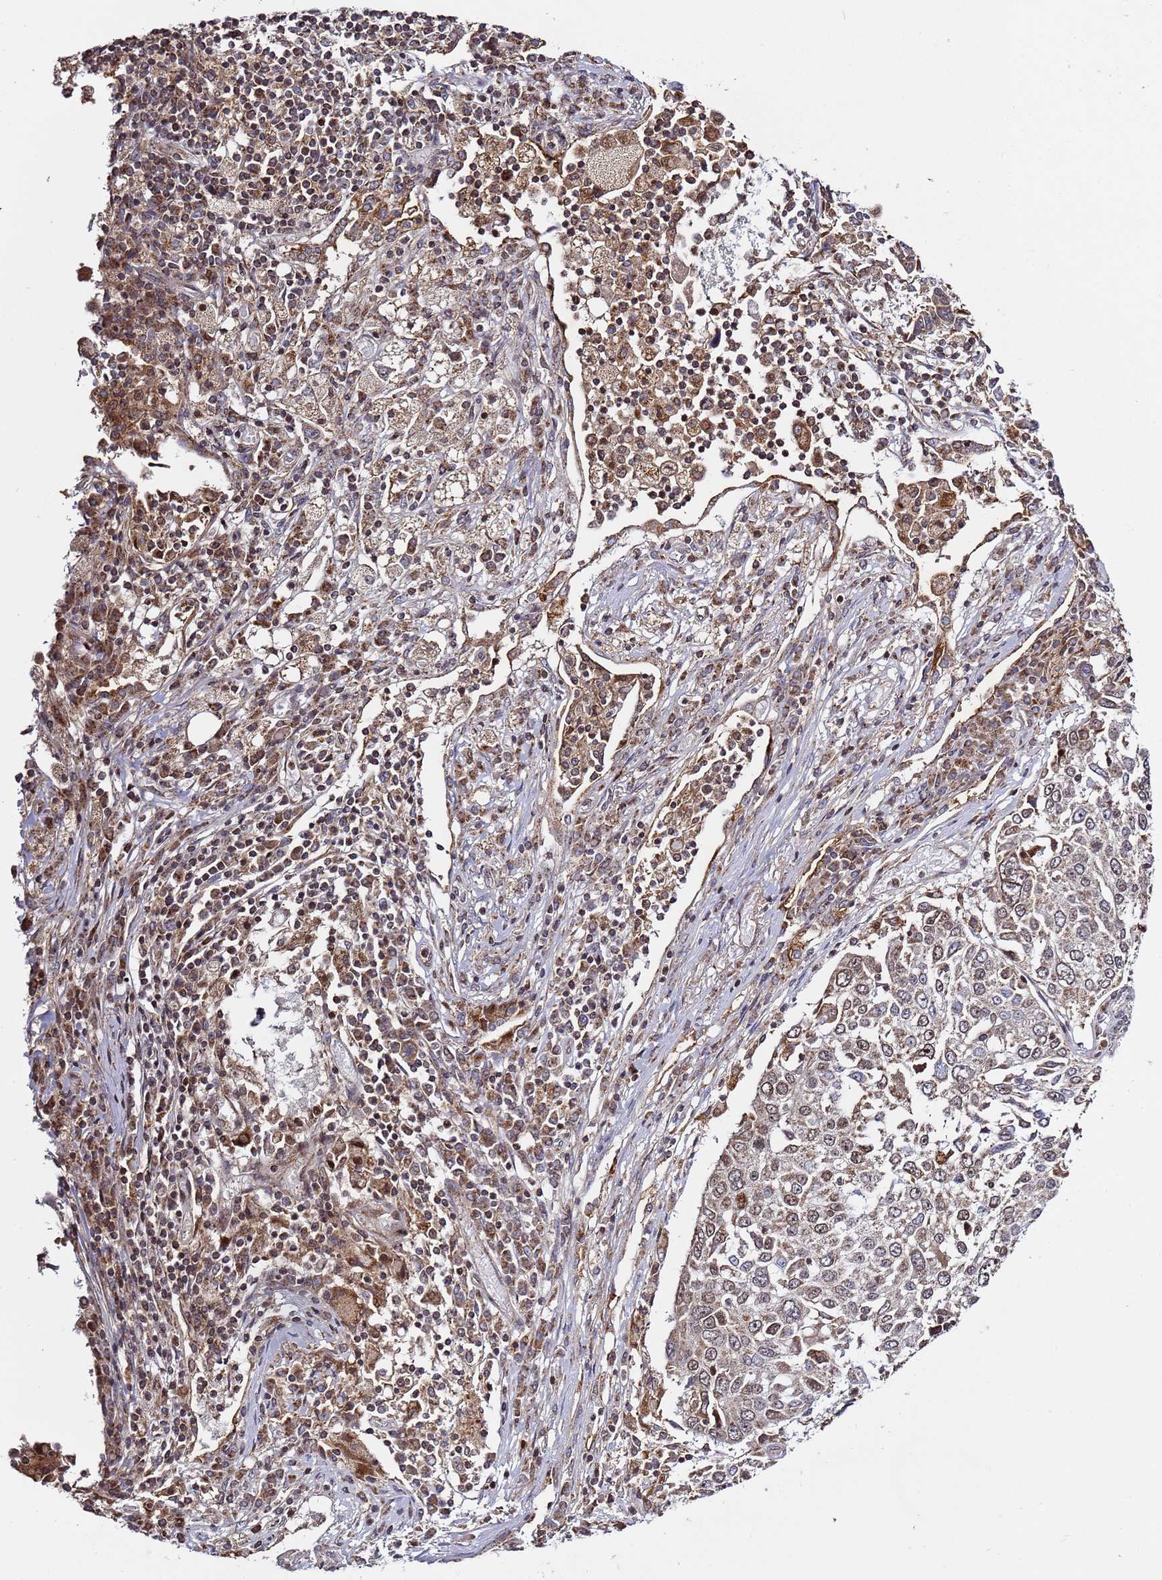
{"staining": {"intensity": "moderate", "quantity": "<25%", "location": "nuclear"}, "tissue": "lung cancer", "cell_type": "Tumor cells", "image_type": "cancer", "snomed": [{"axis": "morphology", "description": "Squamous cell carcinoma, NOS"}, {"axis": "topography", "description": "Lung"}], "caption": "Lung cancer (squamous cell carcinoma) was stained to show a protein in brown. There is low levels of moderate nuclear positivity in approximately <25% of tumor cells.", "gene": "RCOR2", "patient": {"sex": "male", "age": 65}}